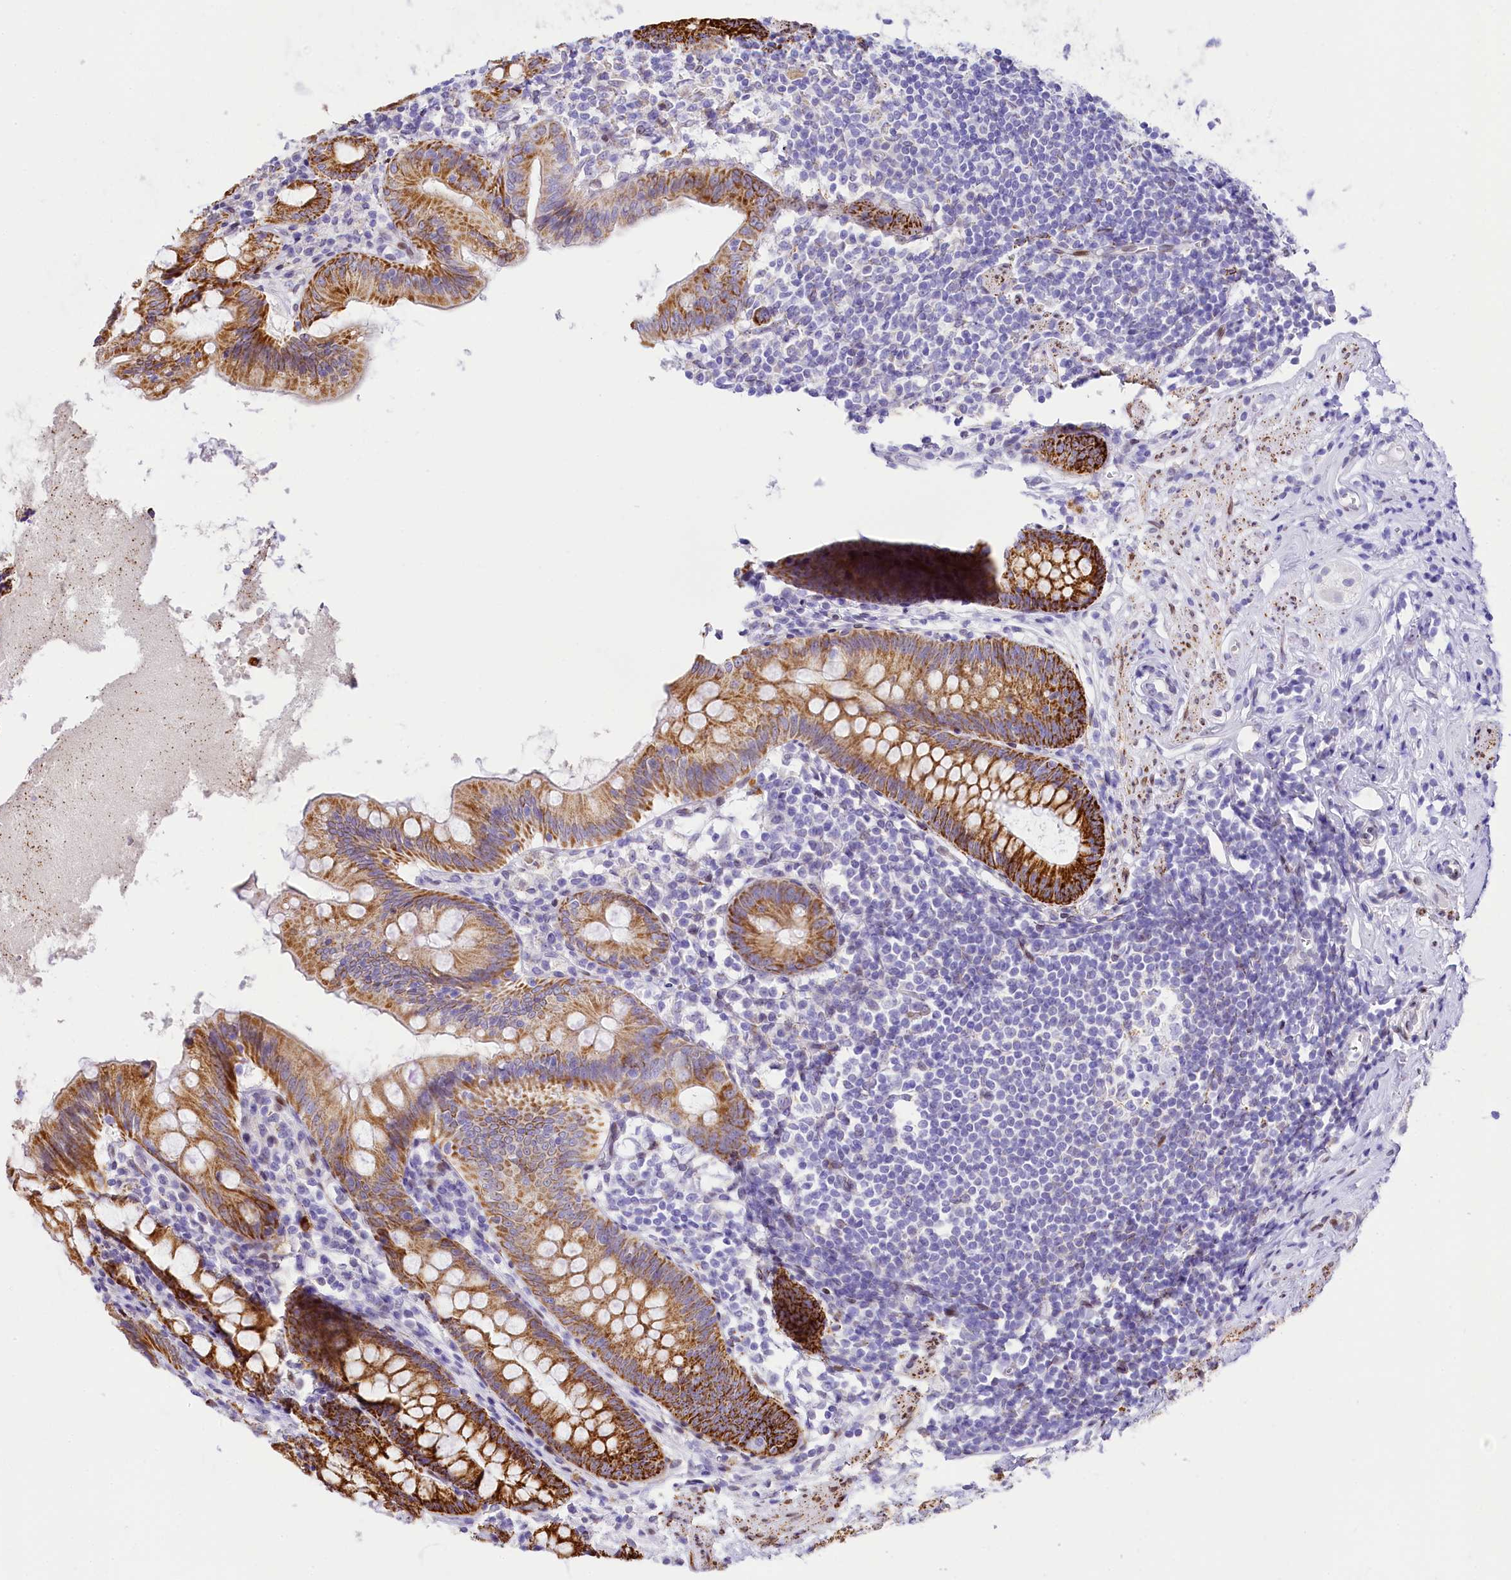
{"staining": {"intensity": "strong", "quantity": ">75%", "location": "cytoplasmic/membranous"}, "tissue": "appendix", "cell_type": "Glandular cells", "image_type": "normal", "snomed": [{"axis": "morphology", "description": "Normal tissue, NOS"}, {"axis": "topography", "description": "Appendix"}], "caption": "Immunohistochemistry (DAB (3,3'-diaminobenzidine)) staining of benign appendix displays strong cytoplasmic/membranous protein positivity in about >75% of glandular cells.", "gene": "PPIP5K2", "patient": {"sex": "female", "age": 51}}